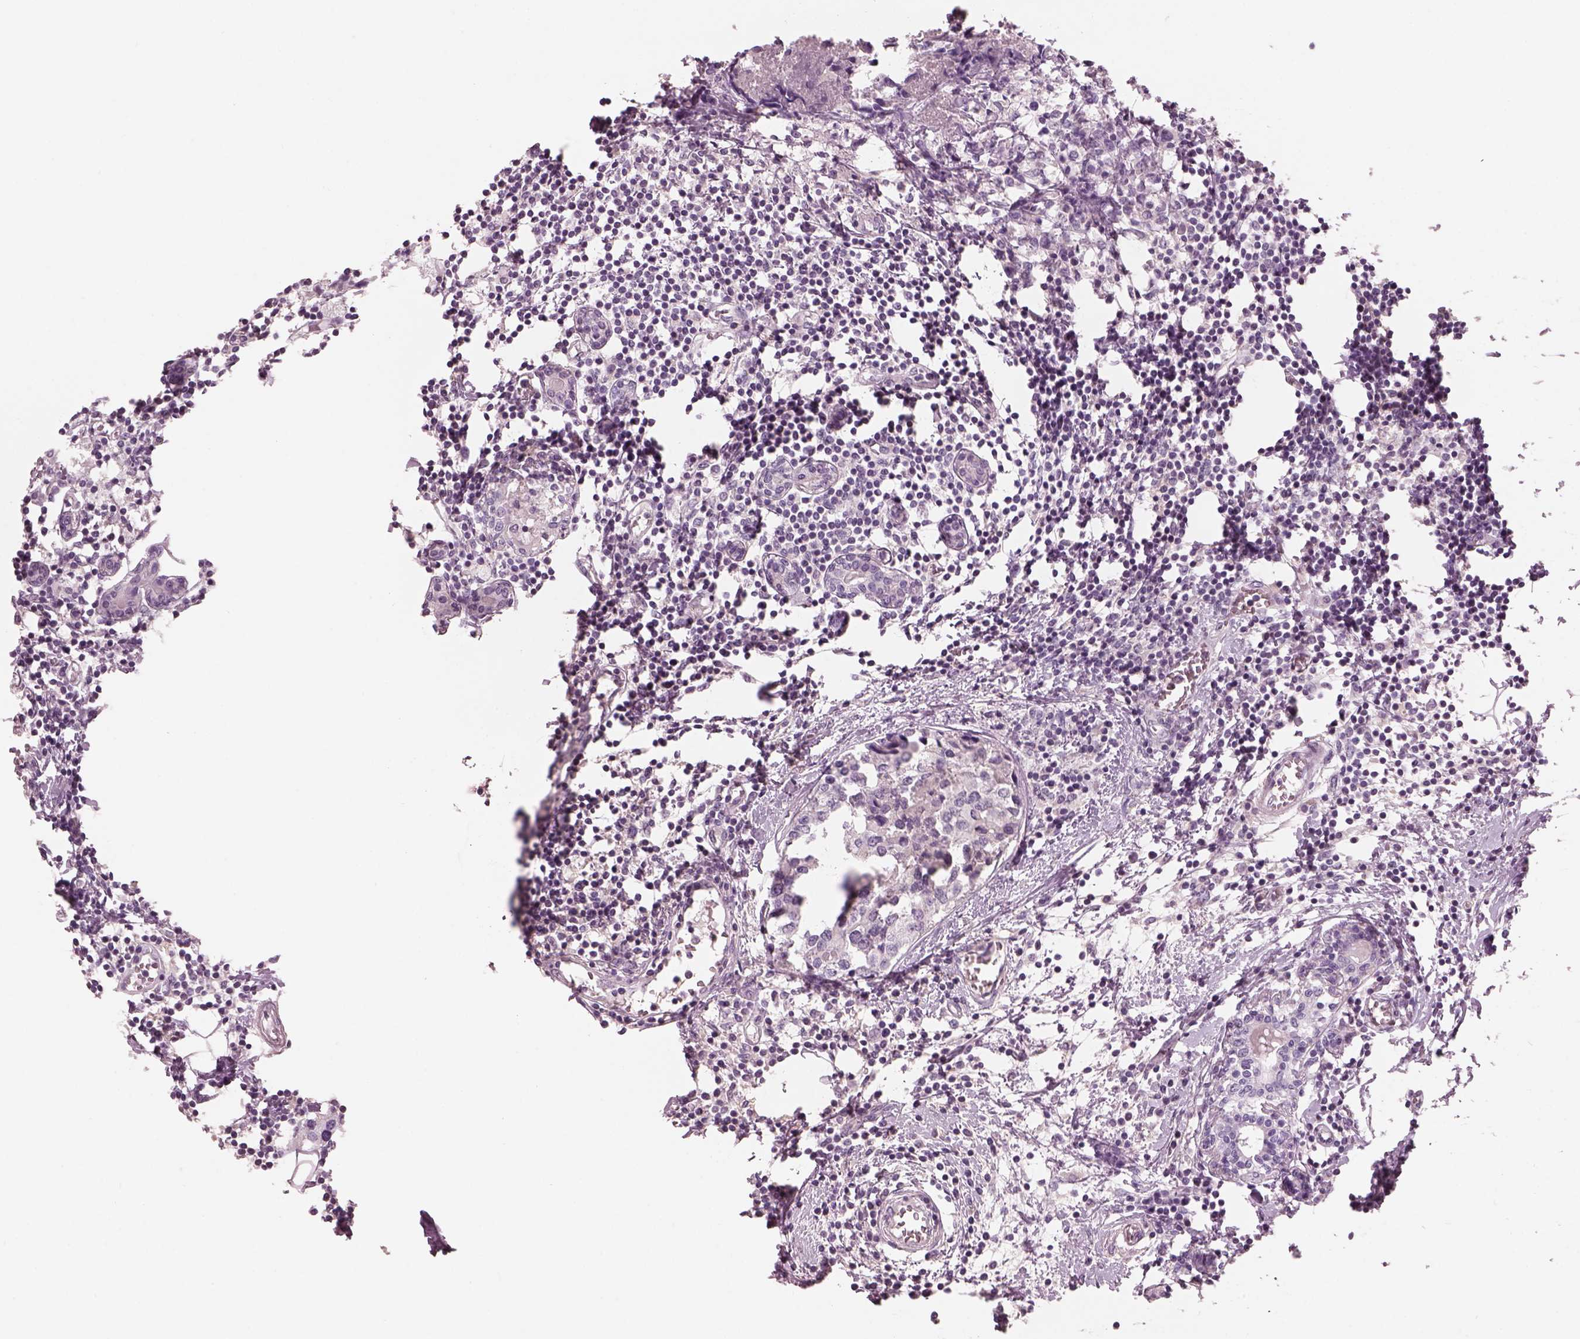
{"staining": {"intensity": "negative", "quantity": "none", "location": "none"}, "tissue": "breast cancer", "cell_type": "Tumor cells", "image_type": "cancer", "snomed": [{"axis": "morphology", "description": "Lobular carcinoma"}, {"axis": "topography", "description": "Breast"}], "caption": "Photomicrograph shows no significant protein staining in tumor cells of breast lobular carcinoma. (Brightfield microscopy of DAB immunohistochemistry at high magnification).", "gene": "PACRG", "patient": {"sex": "female", "age": 59}}